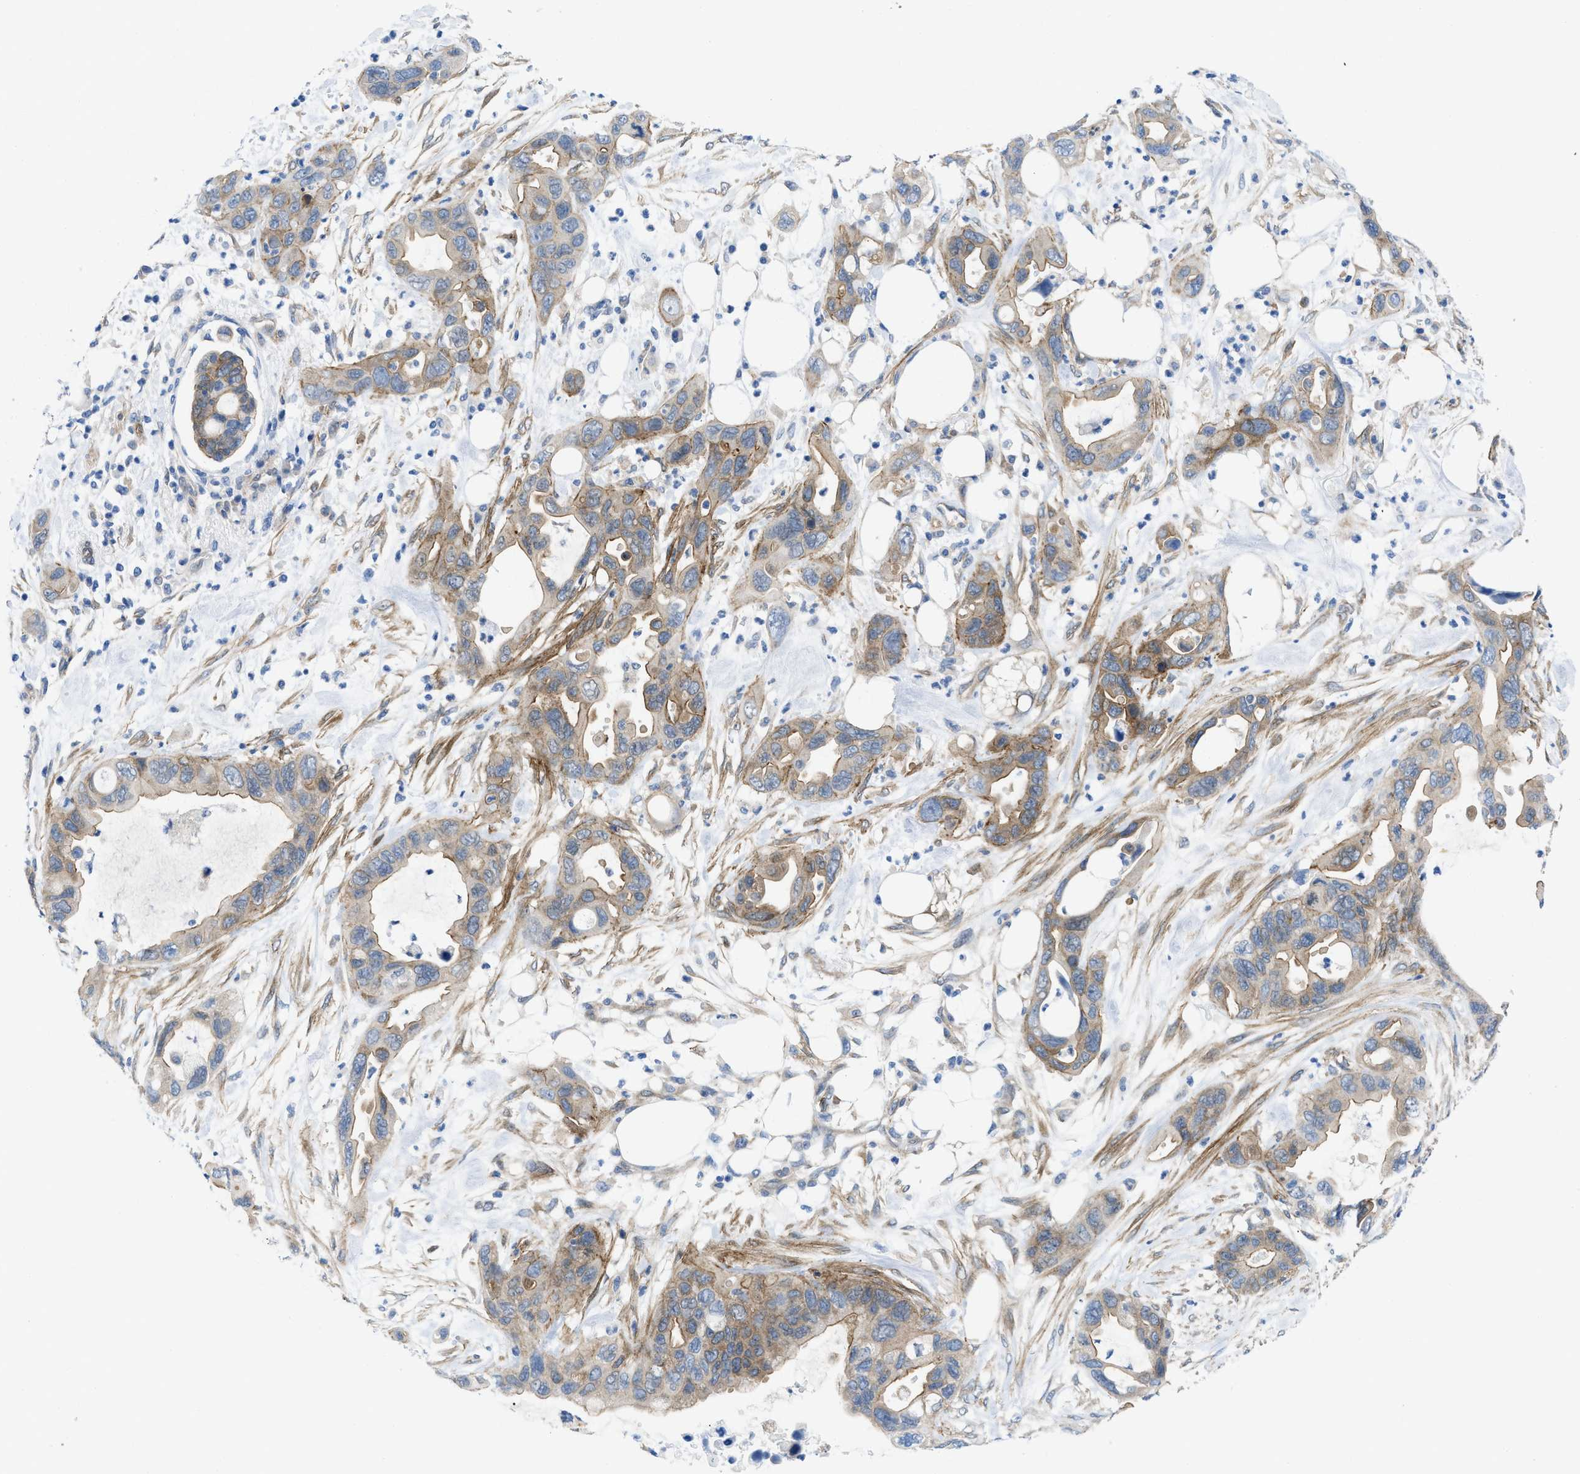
{"staining": {"intensity": "moderate", "quantity": "25%-75%", "location": "cytoplasmic/membranous"}, "tissue": "pancreatic cancer", "cell_type": "Tumor cells", "image_type": "cancer", "snomed": [{"axis": "morphology", "description": "Adenocarcinoma, NOS"}, {"axis": "topography", "description": "Pancreas"}], "caption": "Immunohistochemical staining of pancreatic adenocarcinoma demonstrates medium levels of moderate cytoplasmic/membranous positivity in approximately 25%-75% of tumor cells. (brown staining indicates protein expression, while blue staining denotes nuclei).", "gene": "PDLIM5", "patient": {"sex": "female", "age": 71}}